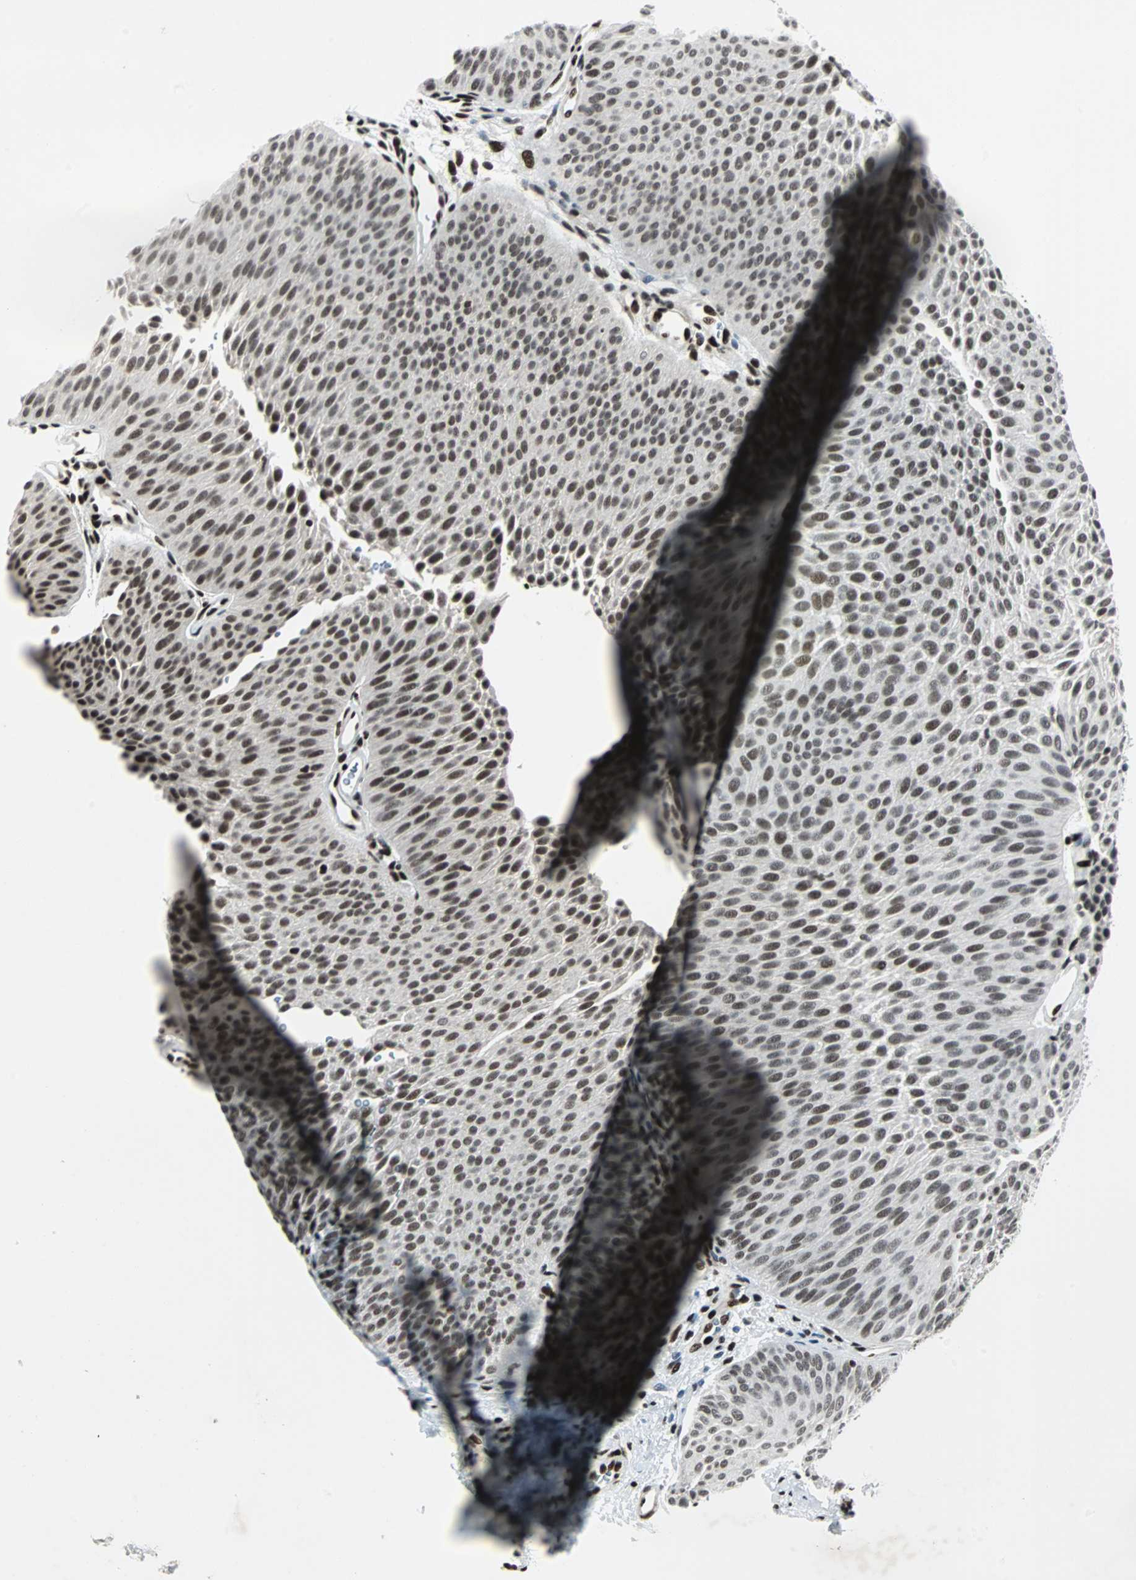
{"staining": {"intensity": "moderate", "quantity": ">75%", "location": "nuclear"}, "tissue": "urothelial cancer", "cell_type": "Tumor cells", "image_type": "cancer", "snomed": [{"axis": "morphology", "description": "Urothelial carcinoma, Low grade"}, {"axis": "topography", "description": "Urinary bladder"}], "caption": "The image exhibits immunohistochemical staining of urothelial cancer. There is moderate nuclear expression is appreciated in about >75% of tumor cells.", "gene": "MEF2D", "patient": {"sex": "female", "age": 60}}